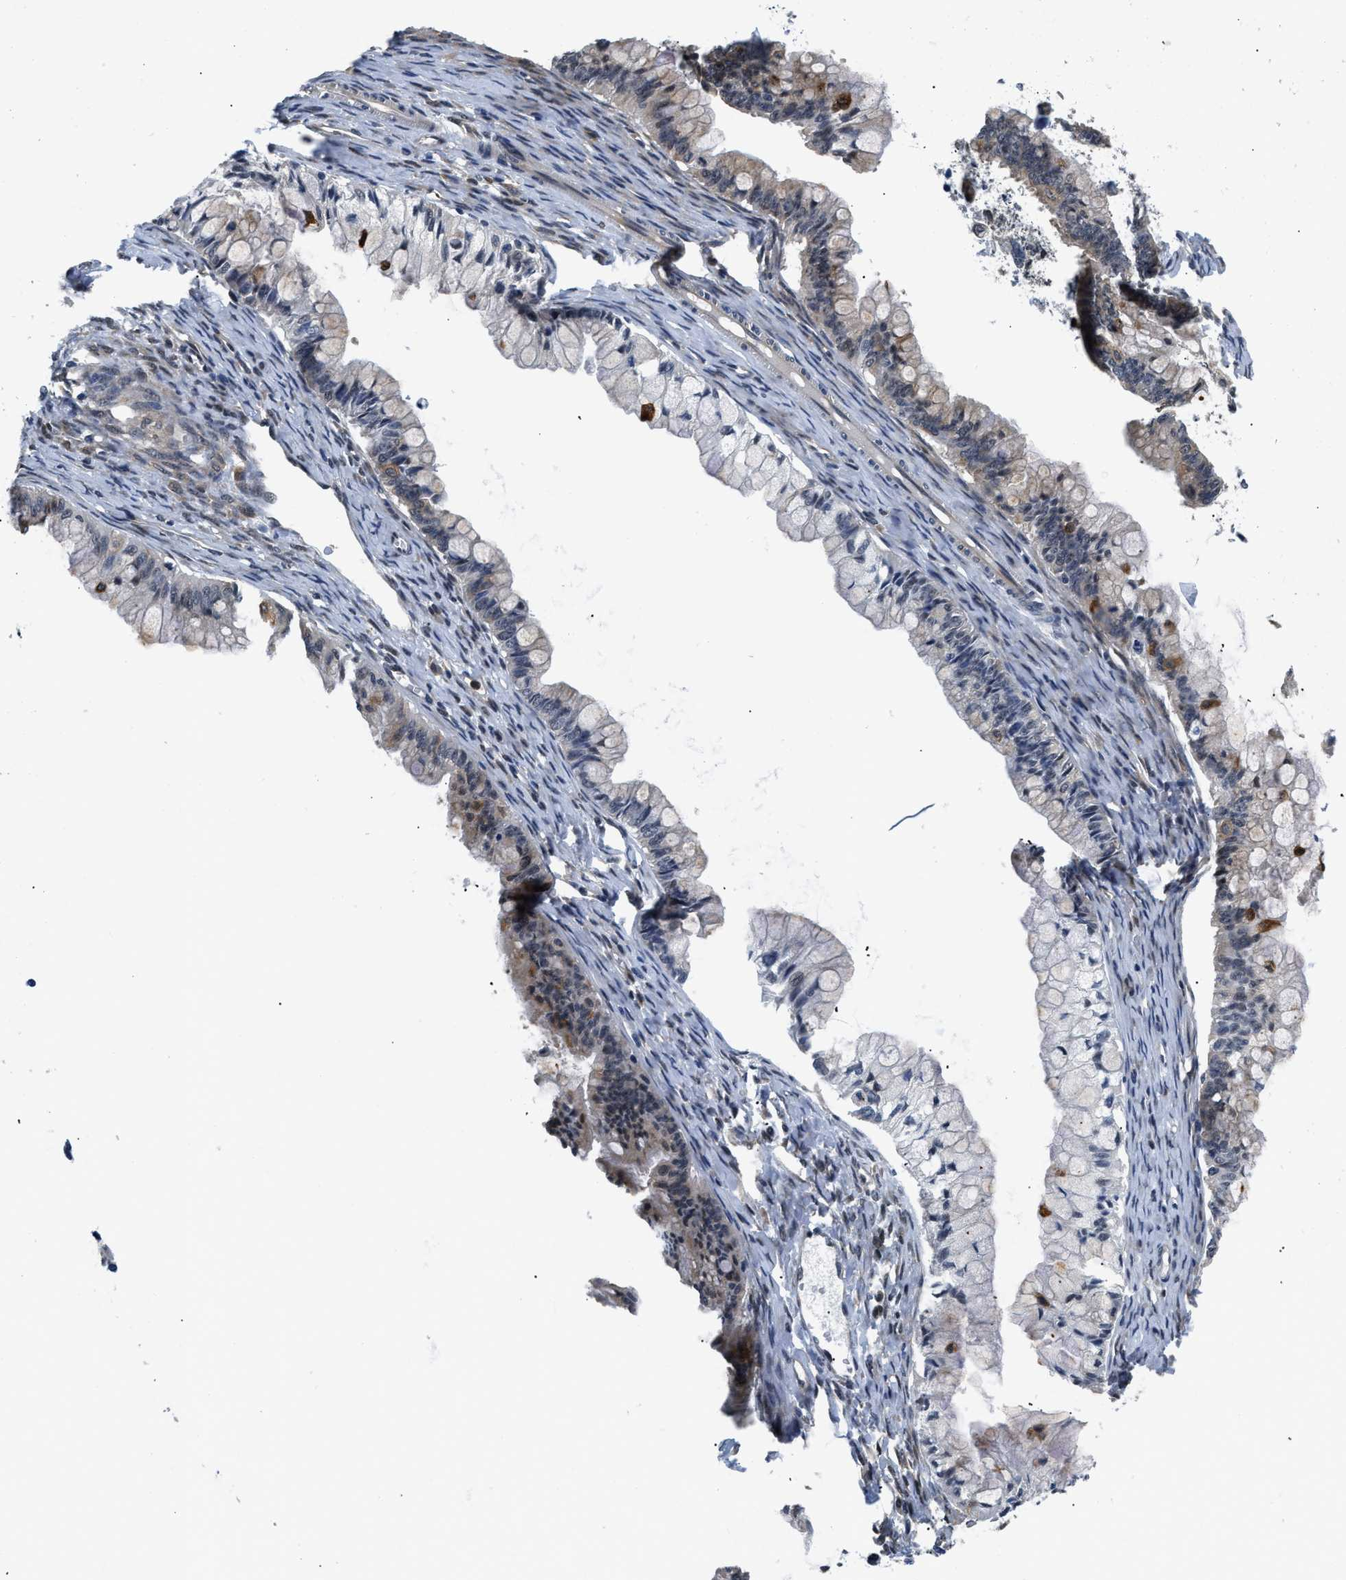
{"staining": {"intensity": "weak", "quantity": "<25%", "location": "cytoplasmic/membranous"}, "tissue": "ovarian cancer", "cell_type": "Tumor cells", "image_type": "cancer", "snomed": [{"axis": "morphology", "description": "Cystadenocarcinoma, mucinous, NOS"}, {"axis": "topography", "description": "Ovary"}], "caption": "There is no significant staining in tumor cells of ovarian cancer.", "gene": "SMAD4", "patient": {"sex": "female", "age": 57}}